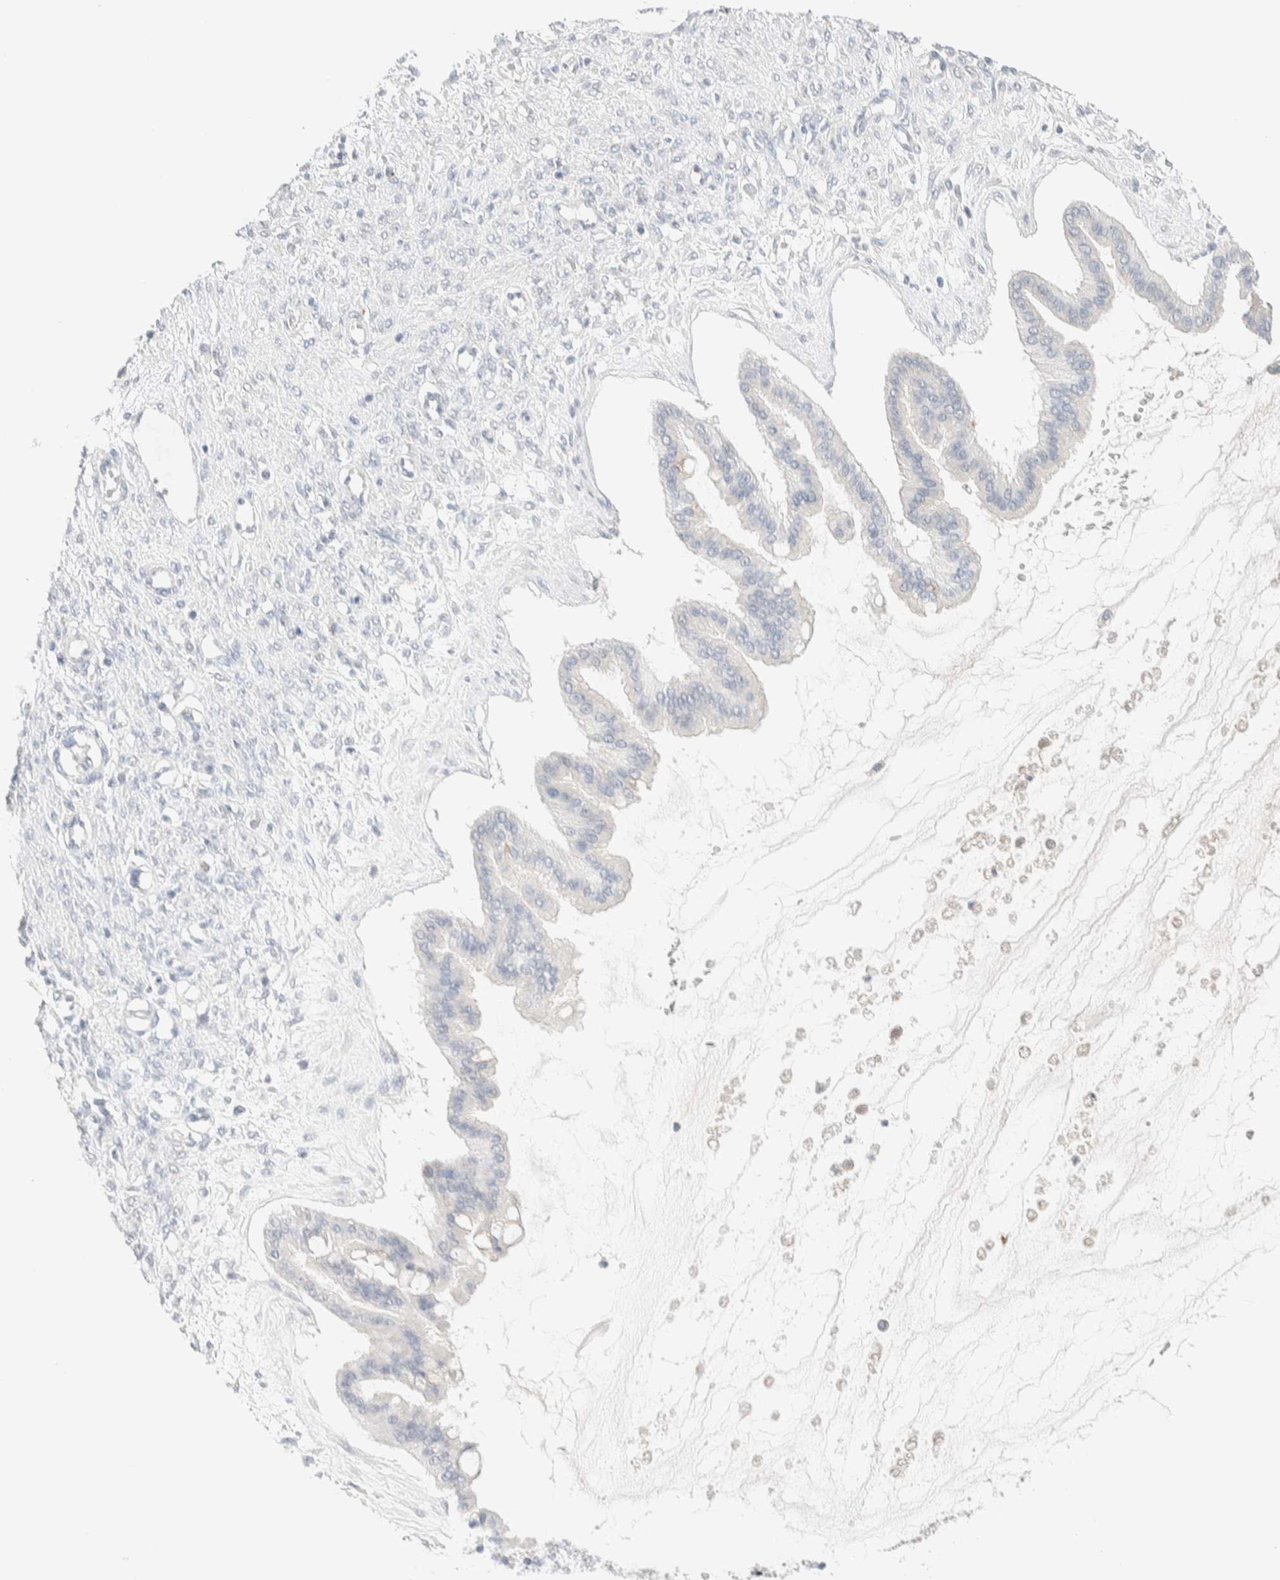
{"staining": {"intensity": "negative", "quantity": "none", "location": "none"}, "tissue": "ovarian cancer", "cell_type": "Tumor cells", "image_type": "cancer", "snomed": [{"axis": "morphology", "description": "Cystadenocarcinoma, mucinous, NOS"}, {"axis": "topography", "description": "Ovary"}], "caption": "Image shows no protein staining in tumor cells of ovarian cancer tissue.", "gene": "RIDA", "patient": {"sex": "female", "age": 73}}